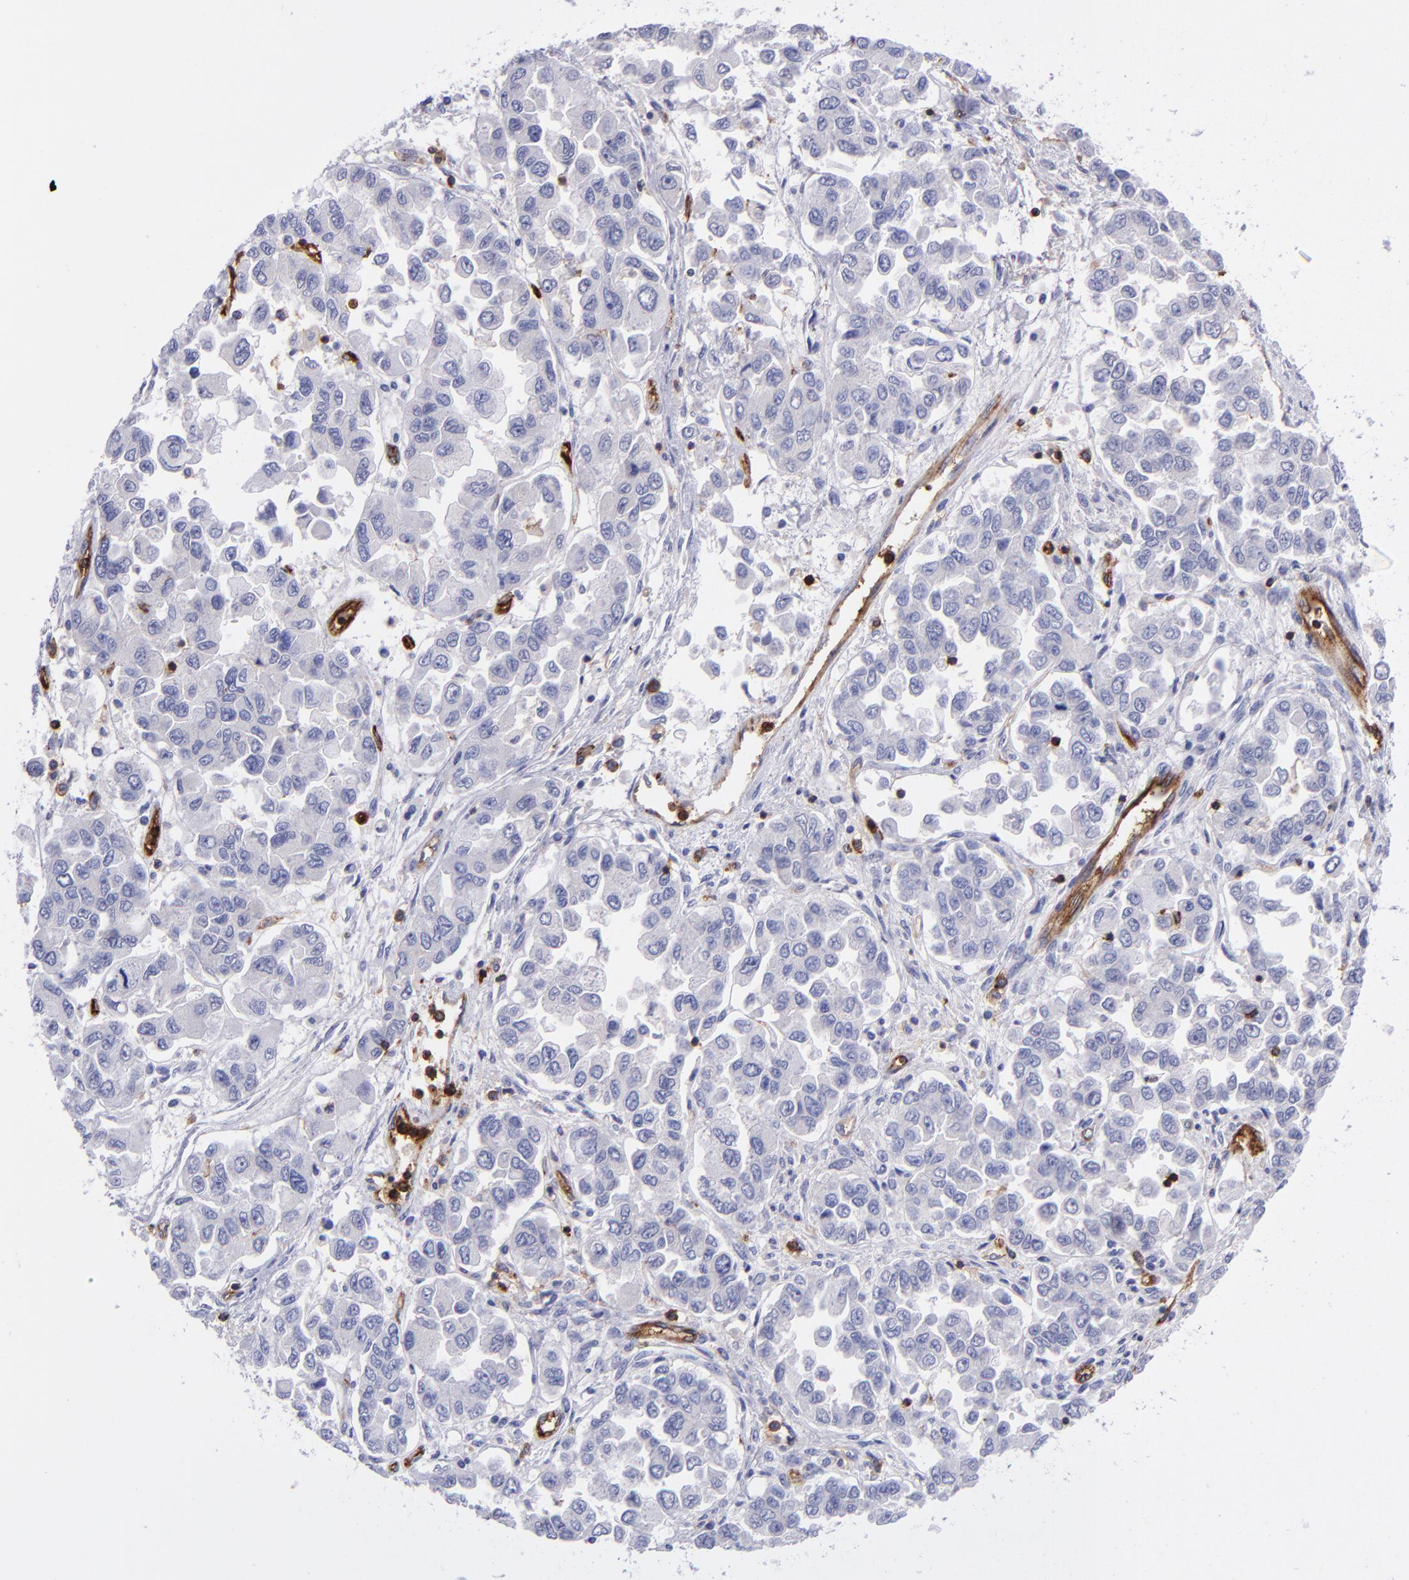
{"staining": {"intensity": "negative", "quantity": "none", "location": "none"}, "tissue": "ovarian cancer", "cell_type": "Tumor cells", "image_type": "cancer", "snomed": [{"axis": "morphology", "description": "Cystadenocarcinoma, serous, NOS"}, {"axis": "topography", "description": "Ovary"}], "caption": "This is an IHC histopathology image of ovarian serous cystadenocarcinoma. There is no expression in tumor cells.", "gene": "ICAM3", "patient": {"sex": "female", "age": 84}}